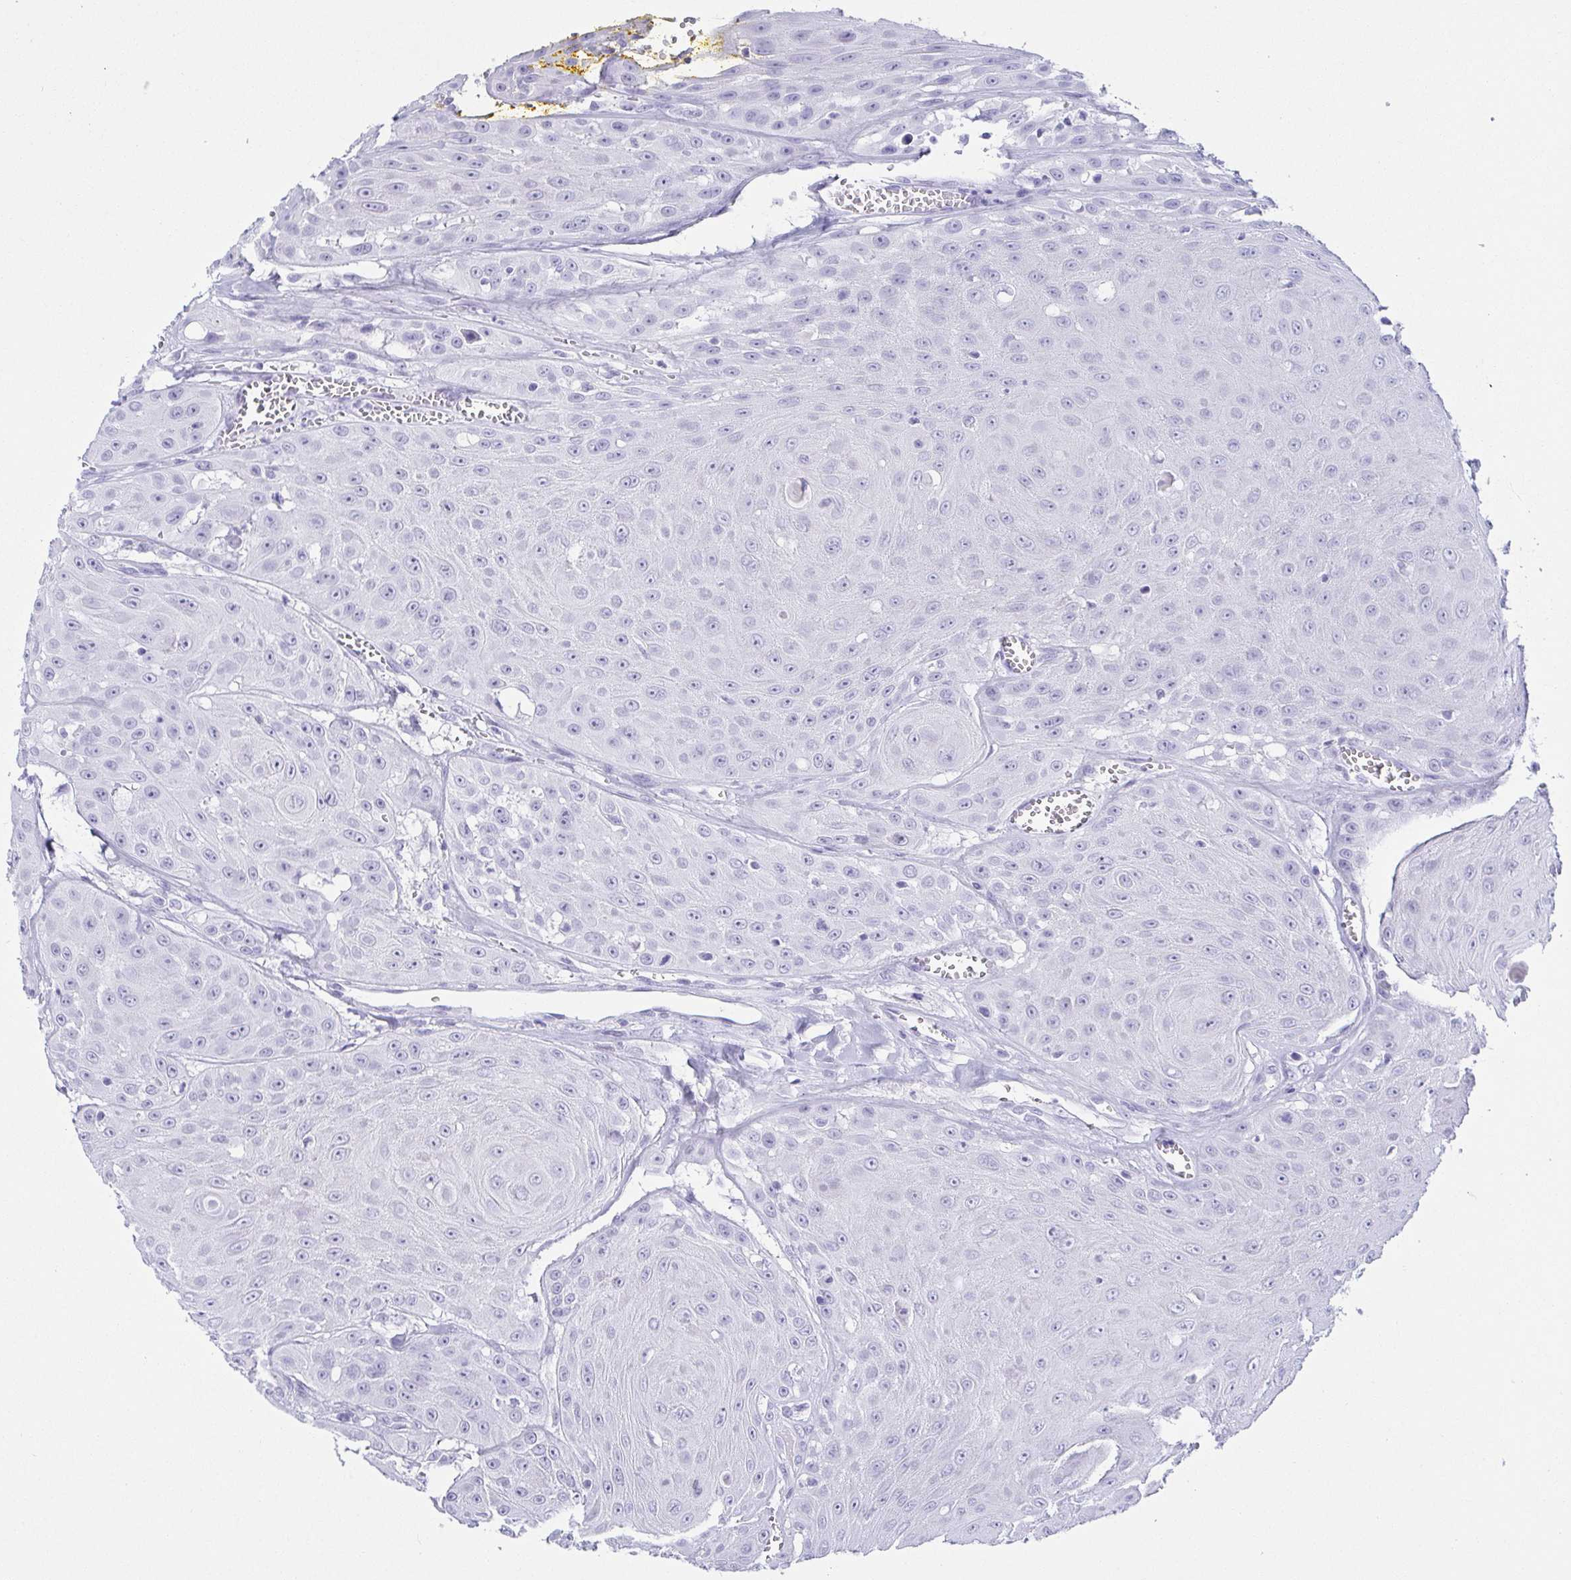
{"staining": {"intensity": "negative", "quantity": "none", "location": "none"}, "tissue": "head and neck cancer", "cell_type": "Tumor cells", "image_type": "cancer", "snomed": [{"axis": "morphology", "description": "Squamous cell carcinoma, NOS"}, {"axis": "topography", "description": "Oral tissue"}, {"axis": "topography", "description": "Head-Neck"}], "caption": "Immunohistochemistry (IHC) micrograph of head and neck cancer stained for a protein (brown), which demonstrates no expression in tumor cells.", "gene": "ZG16B", "patient": {"sex": "male", "age": 81}}